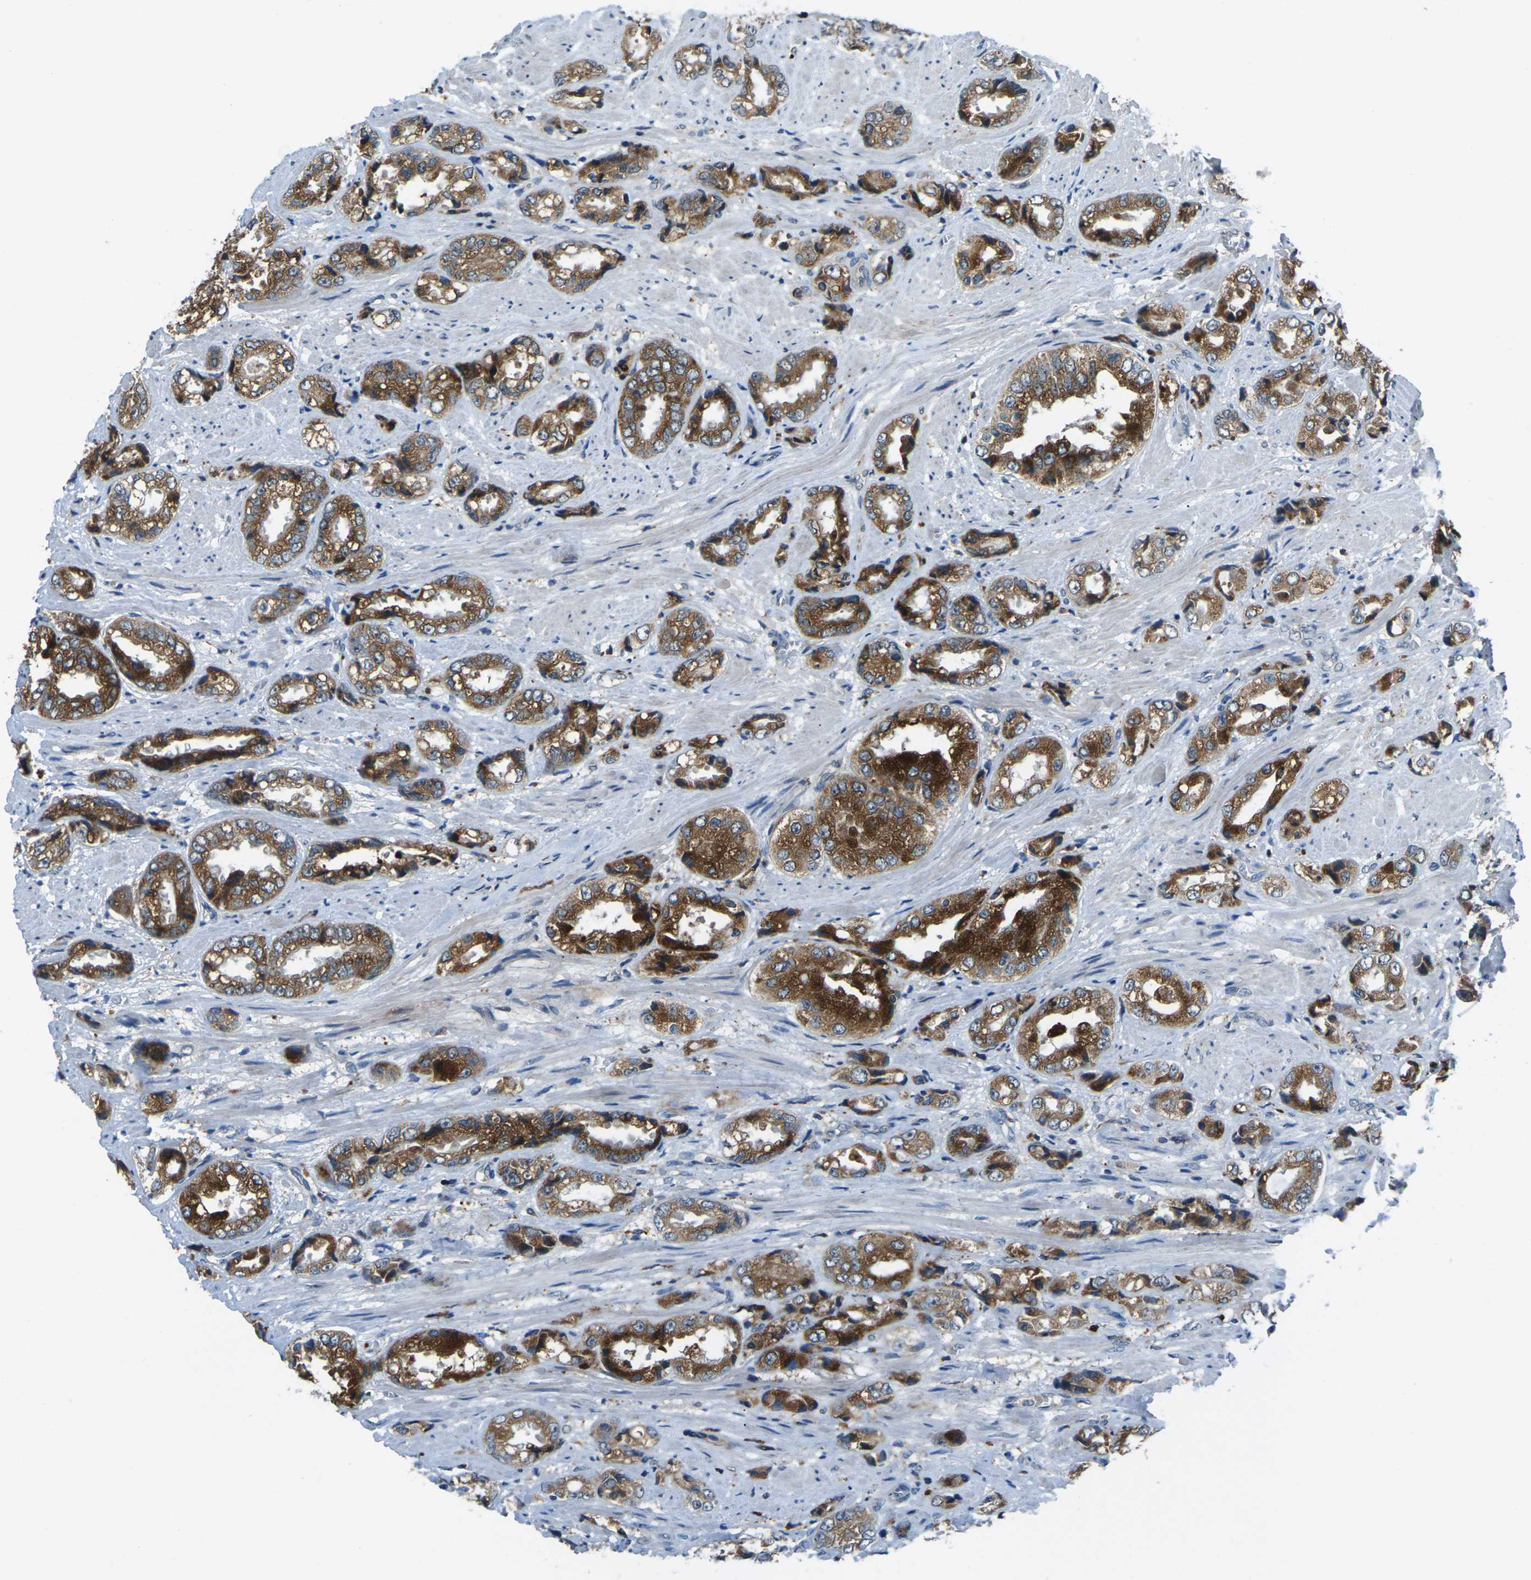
{"staining": {"intensity": "strong", "quantity": ">75%", "location": "cytoplasmic/membranous"}, "tissue": "prostate cancer", "cell_type": "Tumor cells", "image_type": "cancer", "snomed": [{"axis": "morphology", "description": "Adenocarcinoma, High grade"}, {"axis": "topography", "description": "Prostate"}], "caption": "An image showing strong cytoplasmic/membranous positivity in approximately >75% of tumor cells in prostate cancer, as visualized by brown immunohistochemical staining.", "gene": "SLC31A2", "patient": {"sex": "male", "age": 61}}